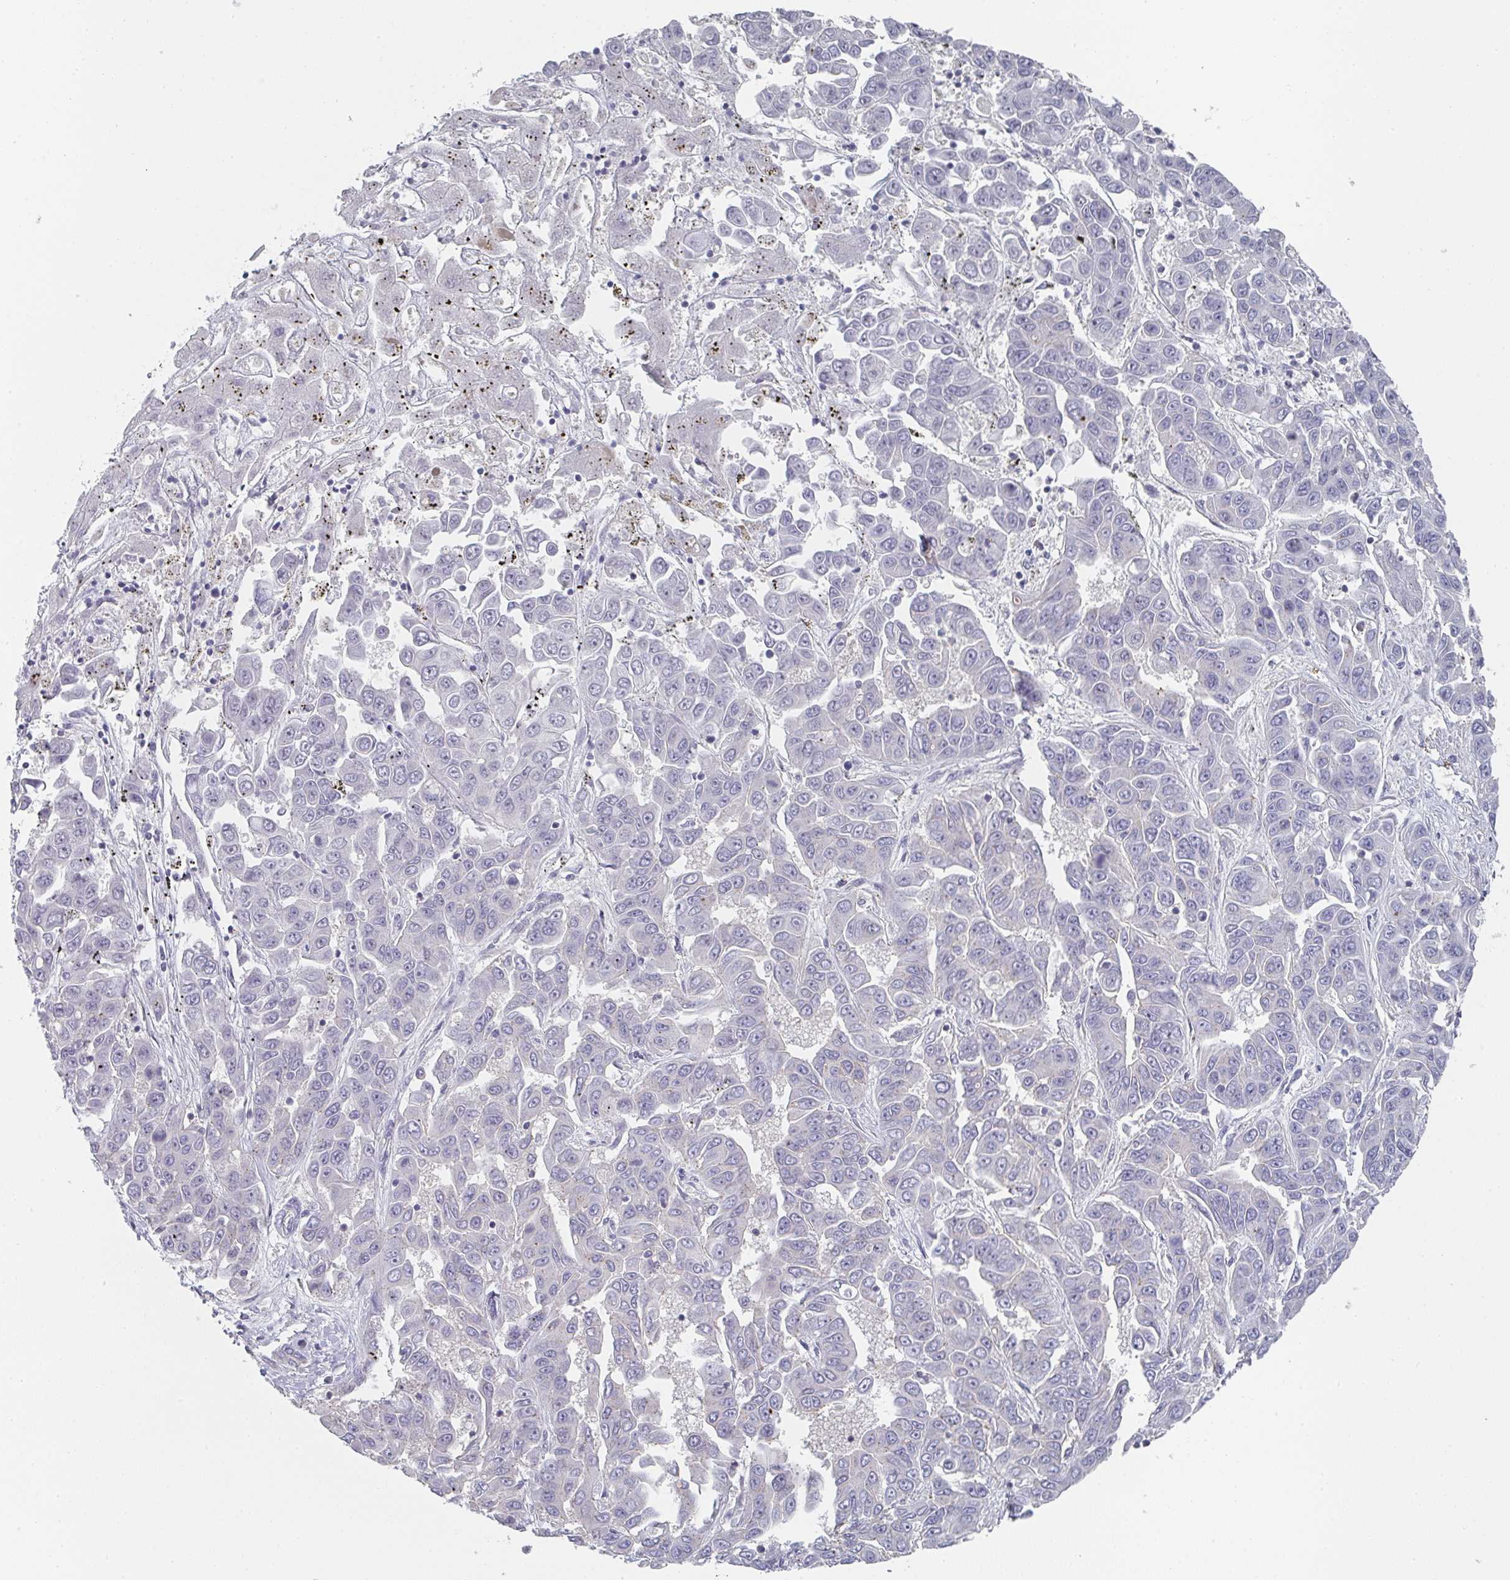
{"staining": {"intensity": "negative", "quantity": "none", "location": "none"}, "tissue": "liver cancer", "cell_type": "Tumor cells", "image_type": "cancer", "snomed": [{"axis": "morphology", "description": "Cholangiocarcinoma"}, {"axis": "topography", "description": "Liver"}], "caption": "Immunohistochemistry photomicrograph of human cholangiocarcinoma (liver) stained for a protein (brown), which demonstrates no staining in tumor cells. (Immunohistochemistry (ihc), brightfield microscopy, high magnification).", "gene": "CHMP5", "patient": {"sex": "female", "age": 52}}